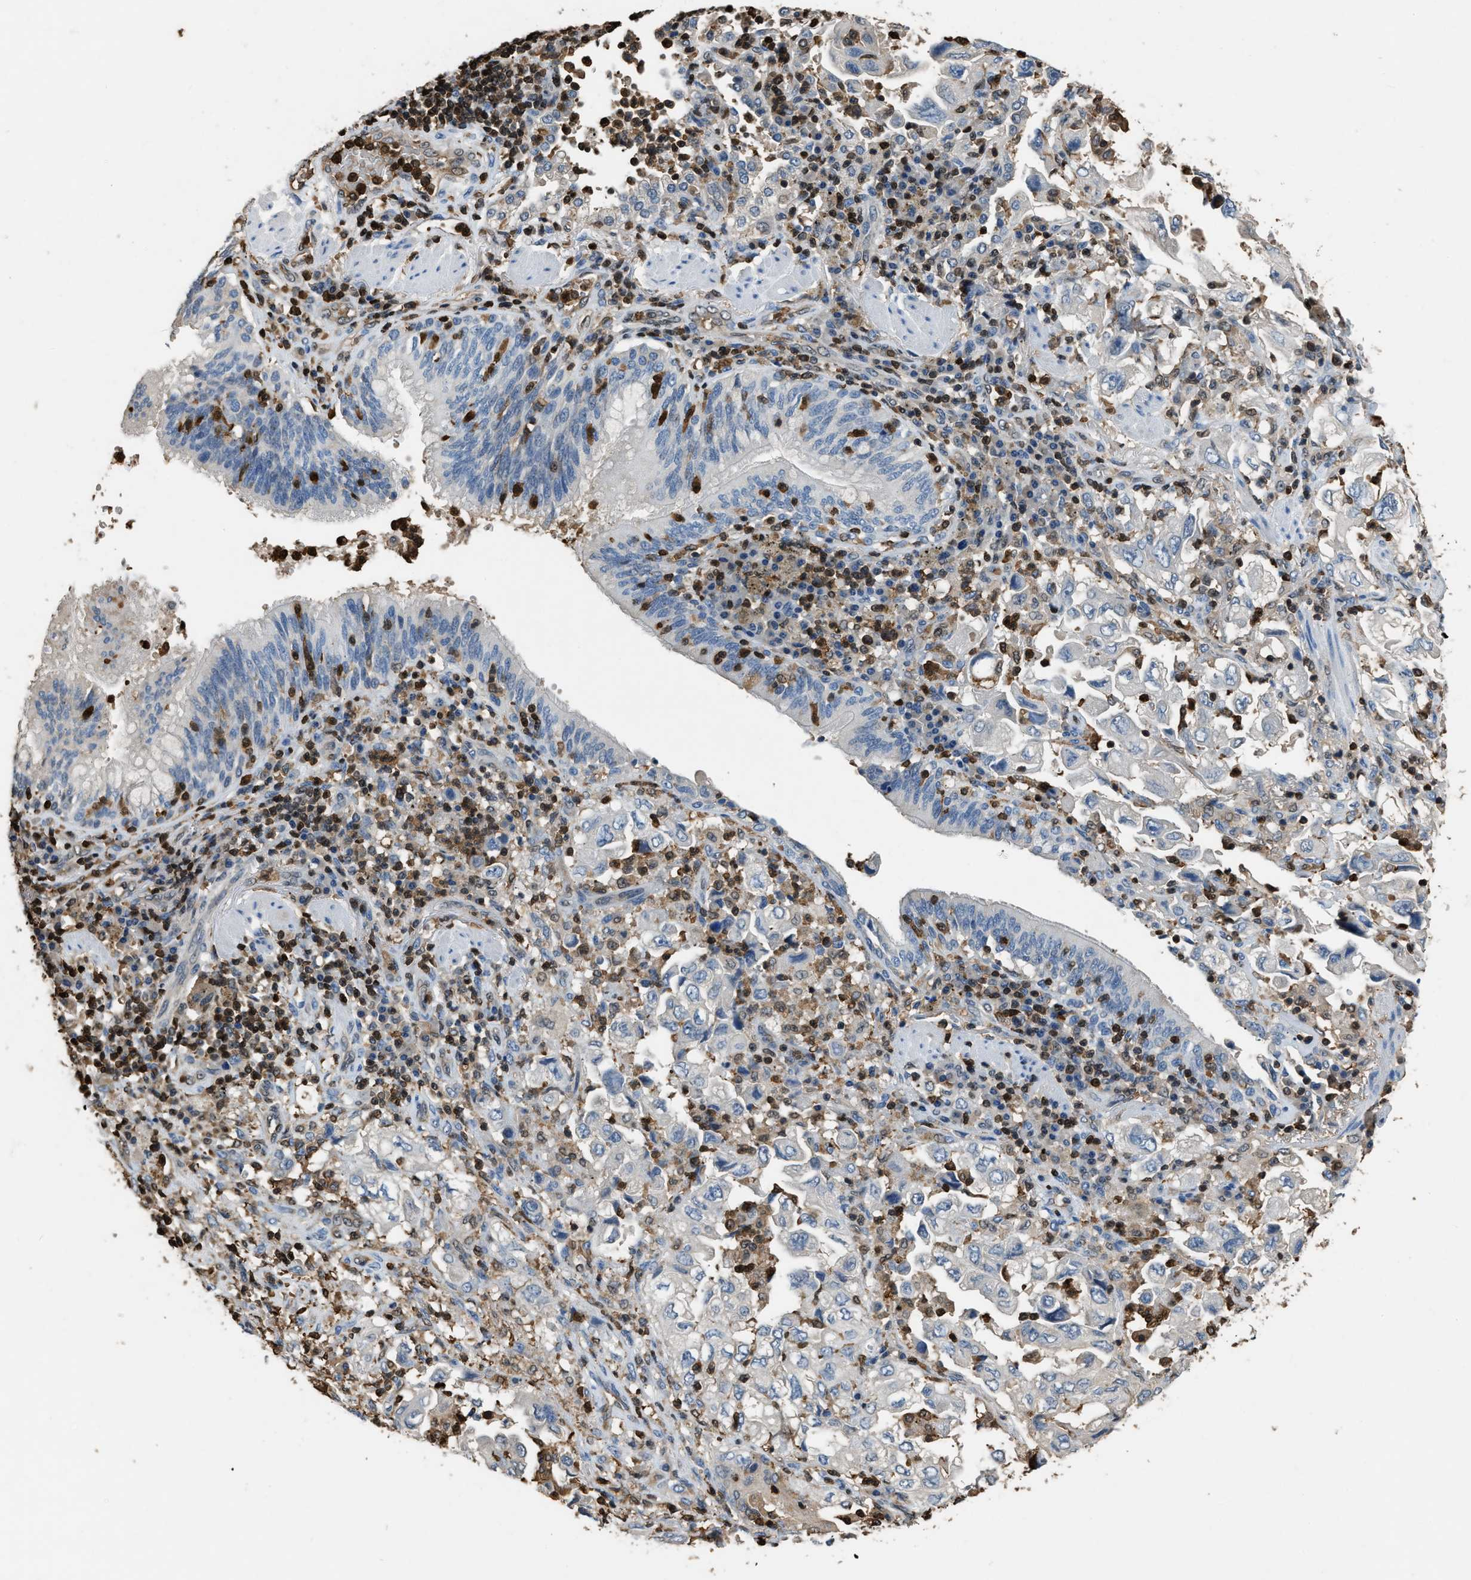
{"staining": {"intensity": "negative", "quantity": "none", "location": "none"}, "tissue": "lung cancer", "cell_type": "Tumor cells", "image_type": "cancer", "snomed": [{"axis": "morphology", "description": "Adenocarcinoma, NOS"}, {"axis": "topography", "description": "Lung"}], "caption": "Histopathology image shows no significant protein positivity in tumor cells of lung cancer.", "gene": "ARHGDIB", "patient": {"sex": "male", "age": 64}}